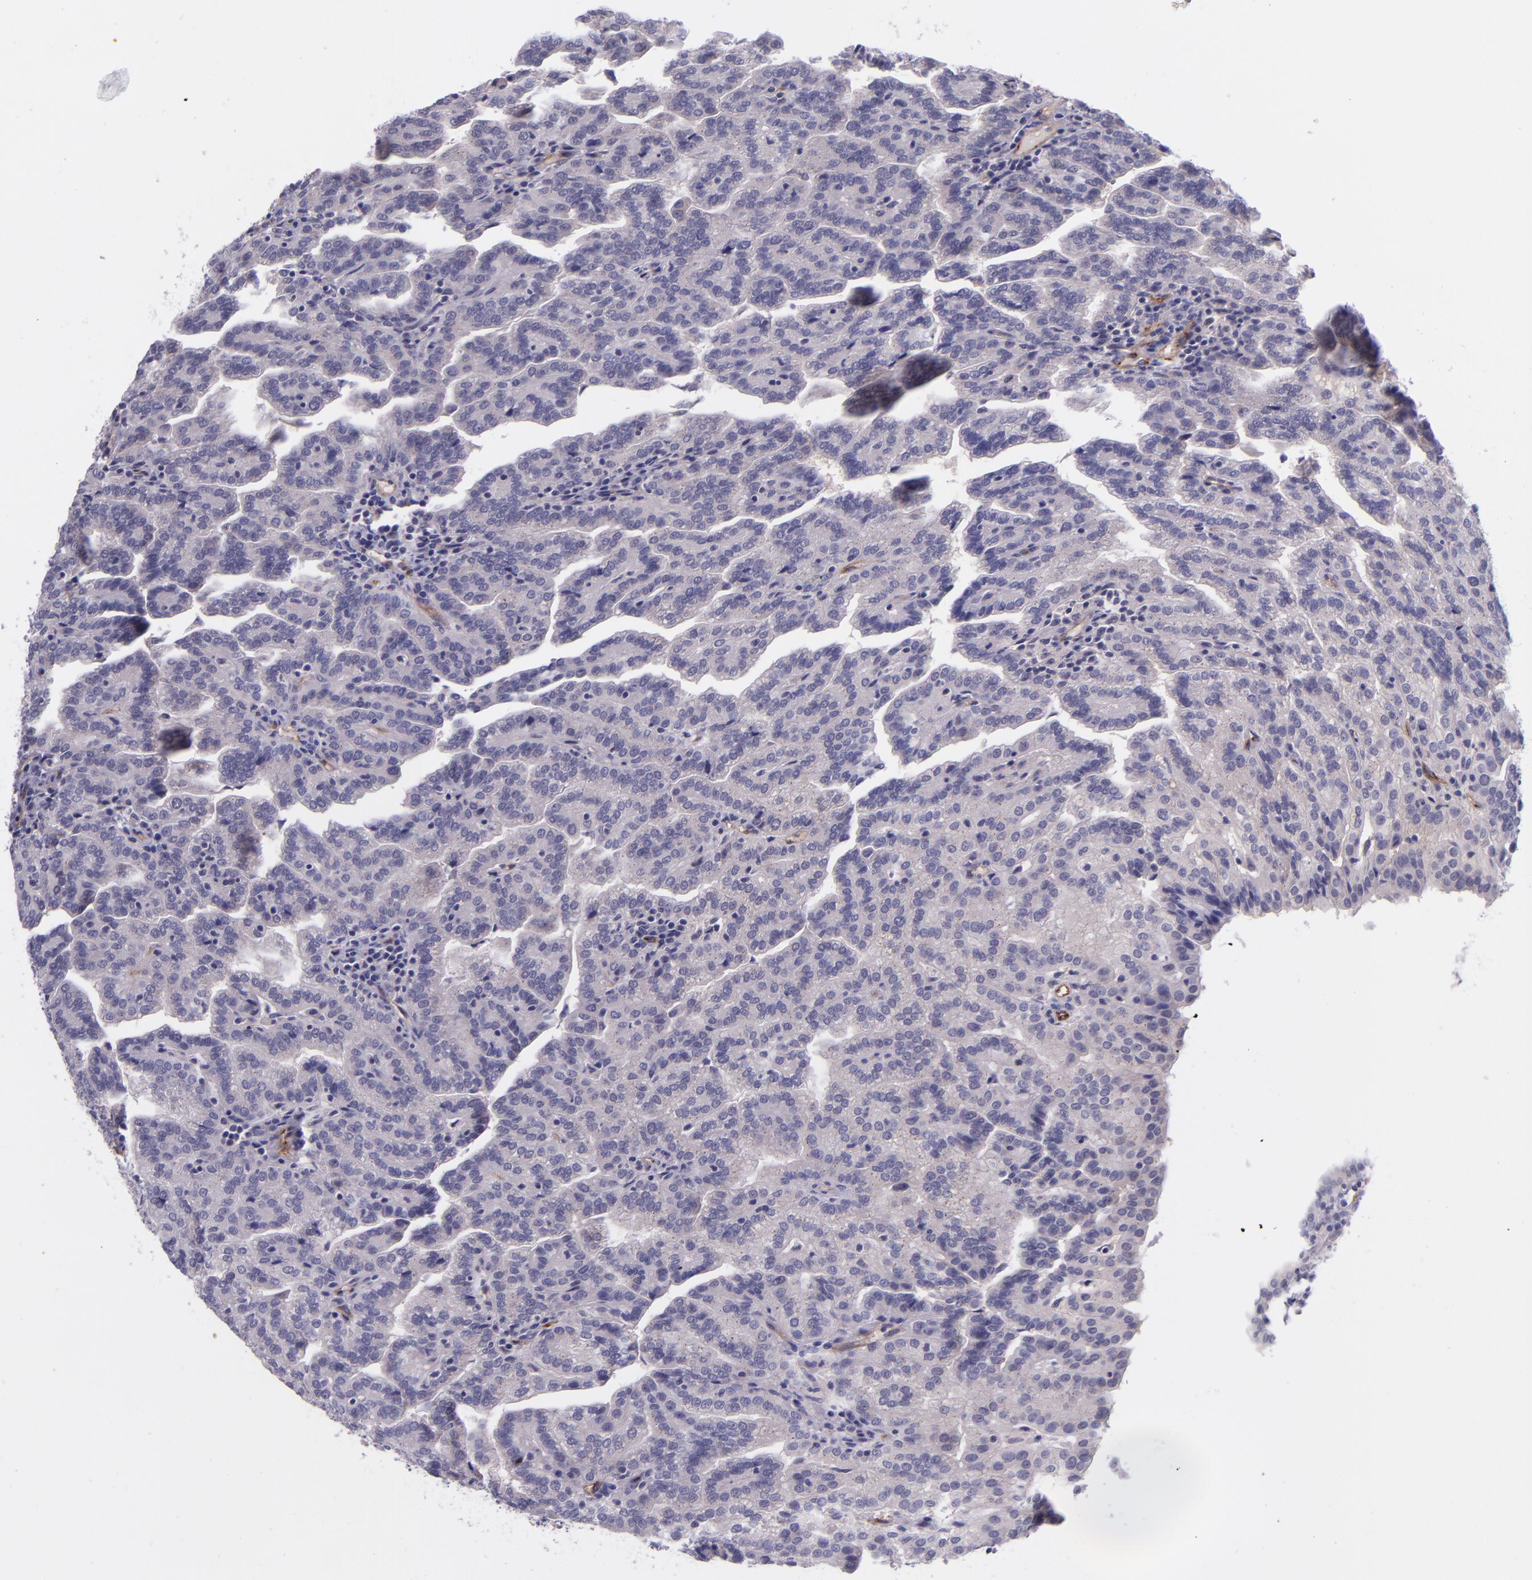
{"staining": {"intensity": "negative", "quantity": "none", "location": "none"}, "tissue": "renal cancer", "cell_type": "Tumor cells", "image_type": "cancer", "snomed": [{"axis": "morphology", "description": "Adenocarcinoma, NOS"}, {"axis": "topography", "description": "Kidney"}], "caption": "The immunohistochemistry (IHC) photomicrograph has no significant expression in tumor cells of adenocarcinoma (renal) tissue.", "gene": "NOS3", "patient": {"sex": "male", "age": 61}}